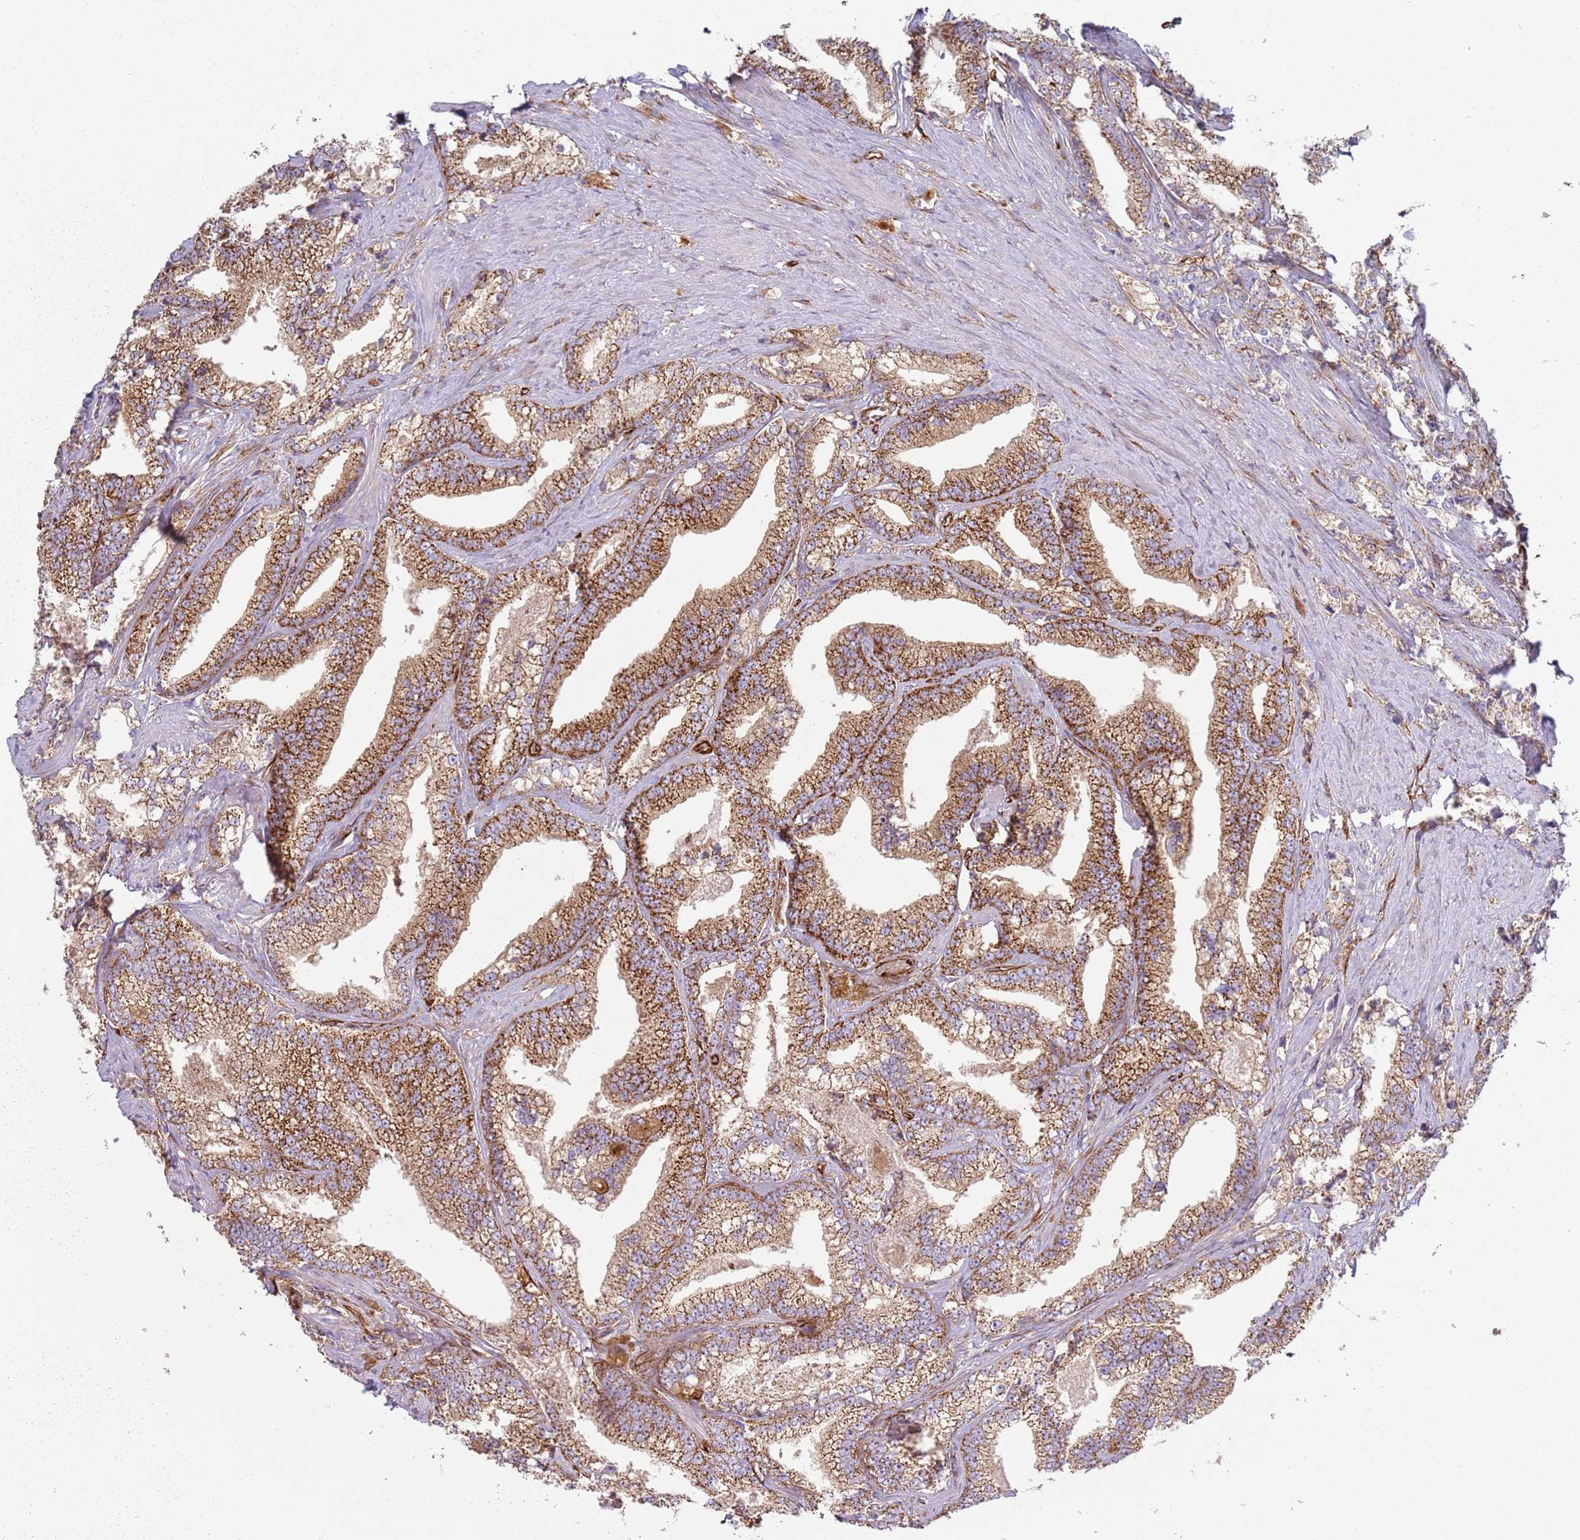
{"staining": {"intensity": "moderate", "quantity": ">75%", "location": "cytoplasmic/membranous"}, "tissue": "prostate cancer", "cell_type": "Tumor cells", "image_type": "cancer", "snomed": [{"axis": "morphology", "description": "Adenocarcinoma, High grade"}, {"axis": "topography", "description": "Prostate and seminal vesicle, NOS"}], "caption": "A medium amount of moderate cytoplasmic/membranous staining is seen in approximately >75% of tumor cells in prostate cancer tissue. The protein of interest is stained brown, and the nuclei are stained in blue (DAB IHC with brightfield microscopy, high magnification).", "gene": "SNAPIN", "patient": {"sex": "male", "age": 67}}